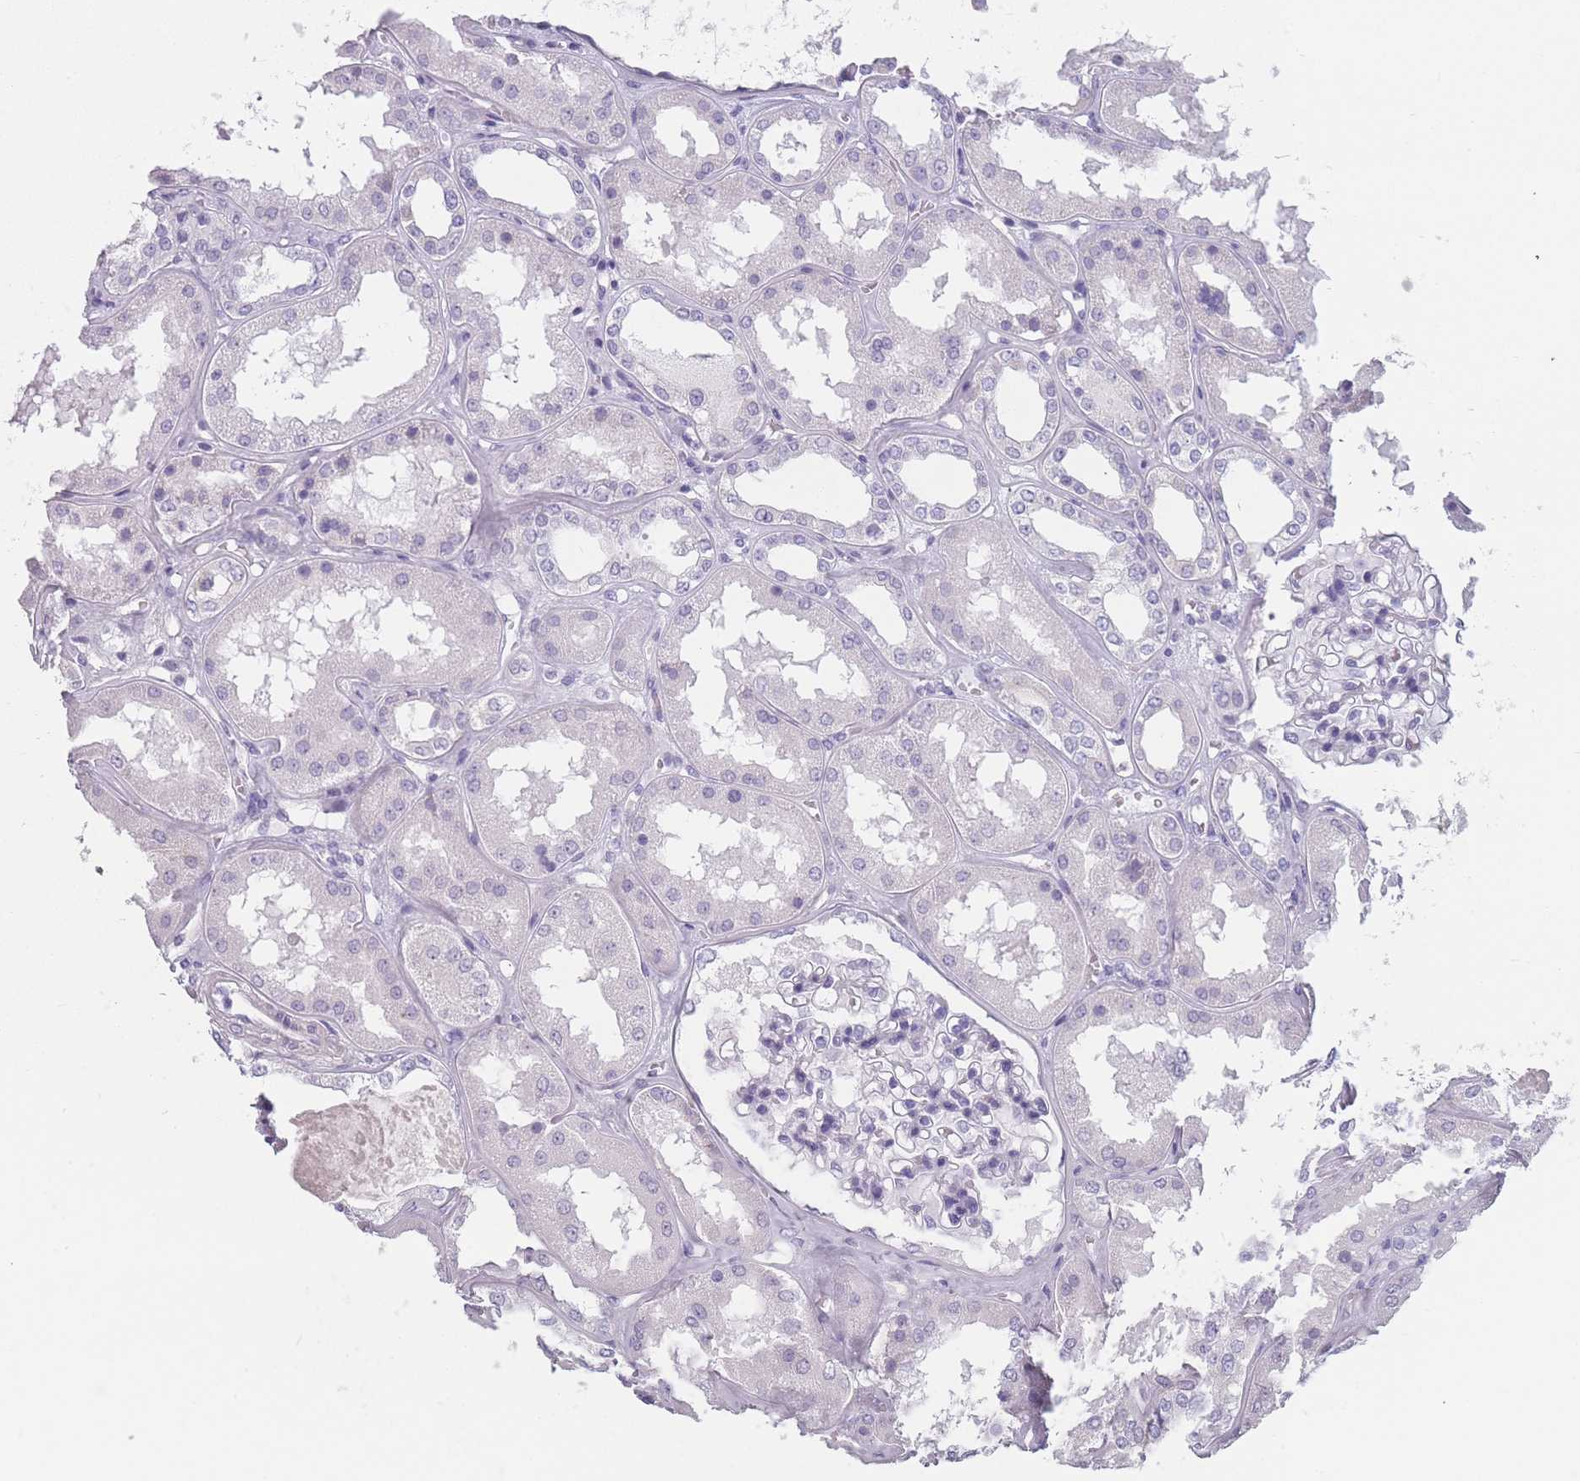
{"staining": {"intensity": "negative", "quantity": "none", "location": "none"}, "tissue": "kidney", "cell_type": "Cells in glomeruli", "image_type": "normal", "snomed": [{"axis": "morphology", "description": "Normal tissue, NOS"}, {"axis": "topography", "description": "Kidney"}], "caption": "IHC micrograph of normal kidney: human kidney stained with DAB (3,3'-diaminobenzidine) displays no significant protein staining in cells in glomeruli.", "gene": "PPFIA3", "patient": {"sex": "female", "age": 56}}